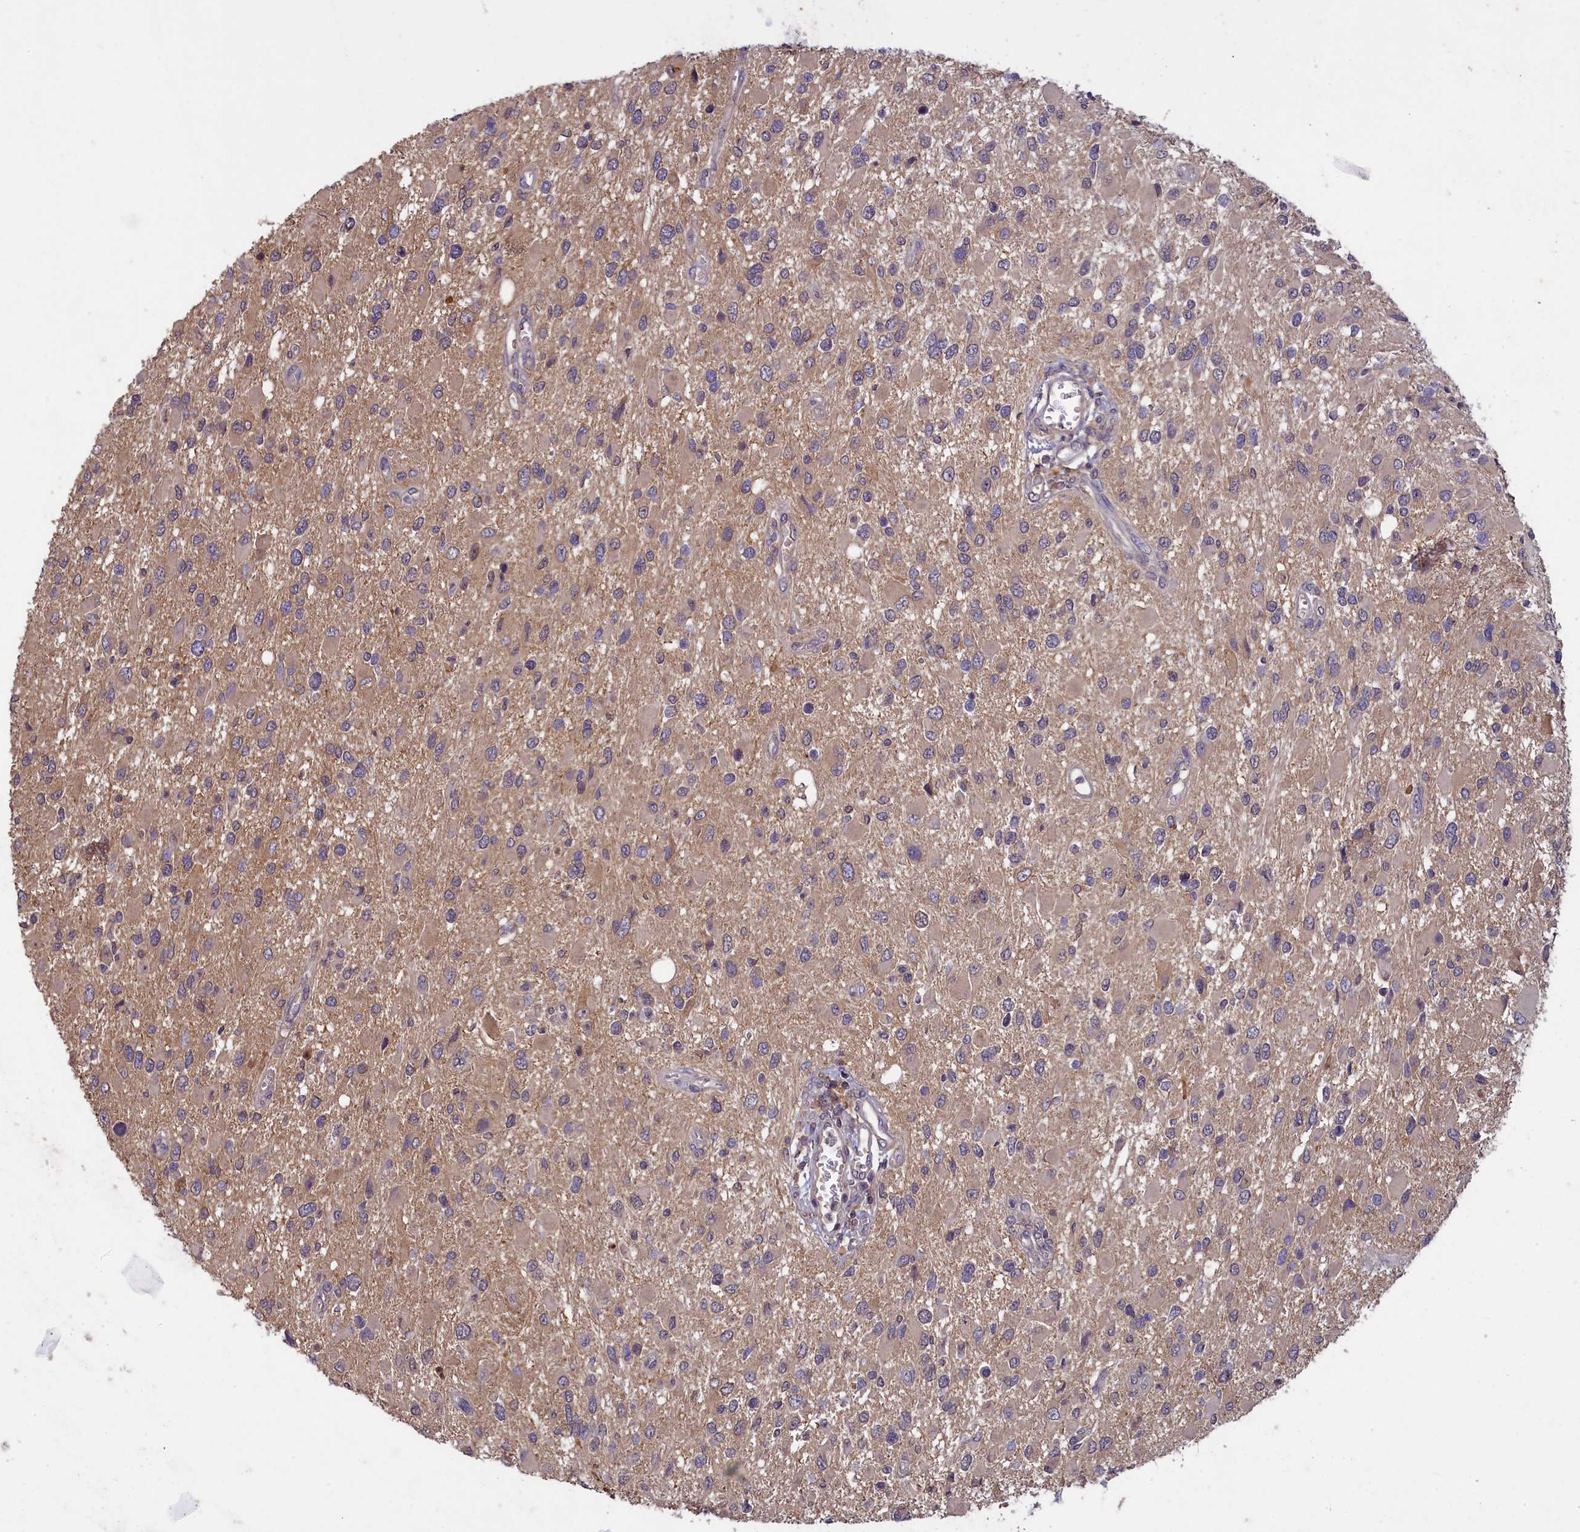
{"staining": {"intensity": "weak", "quantity": "<25%", "location": "cytoplasmic/membranous"}, "tissue": "glioma", "cell_type": "Tumor cells", "image_type": "cancer", "snomed": [{"axis": "morphology", "description": "Glioma, malignant, High grade"}, {"axis": "topography", "description": "Brain"}], "caption": "The histopathology image demonstrates no staining of tumor cells in glioma. Nuclei are stained in blue.", "gene": "NUDT6", "patient": {"sex": "male", "age": 53}}